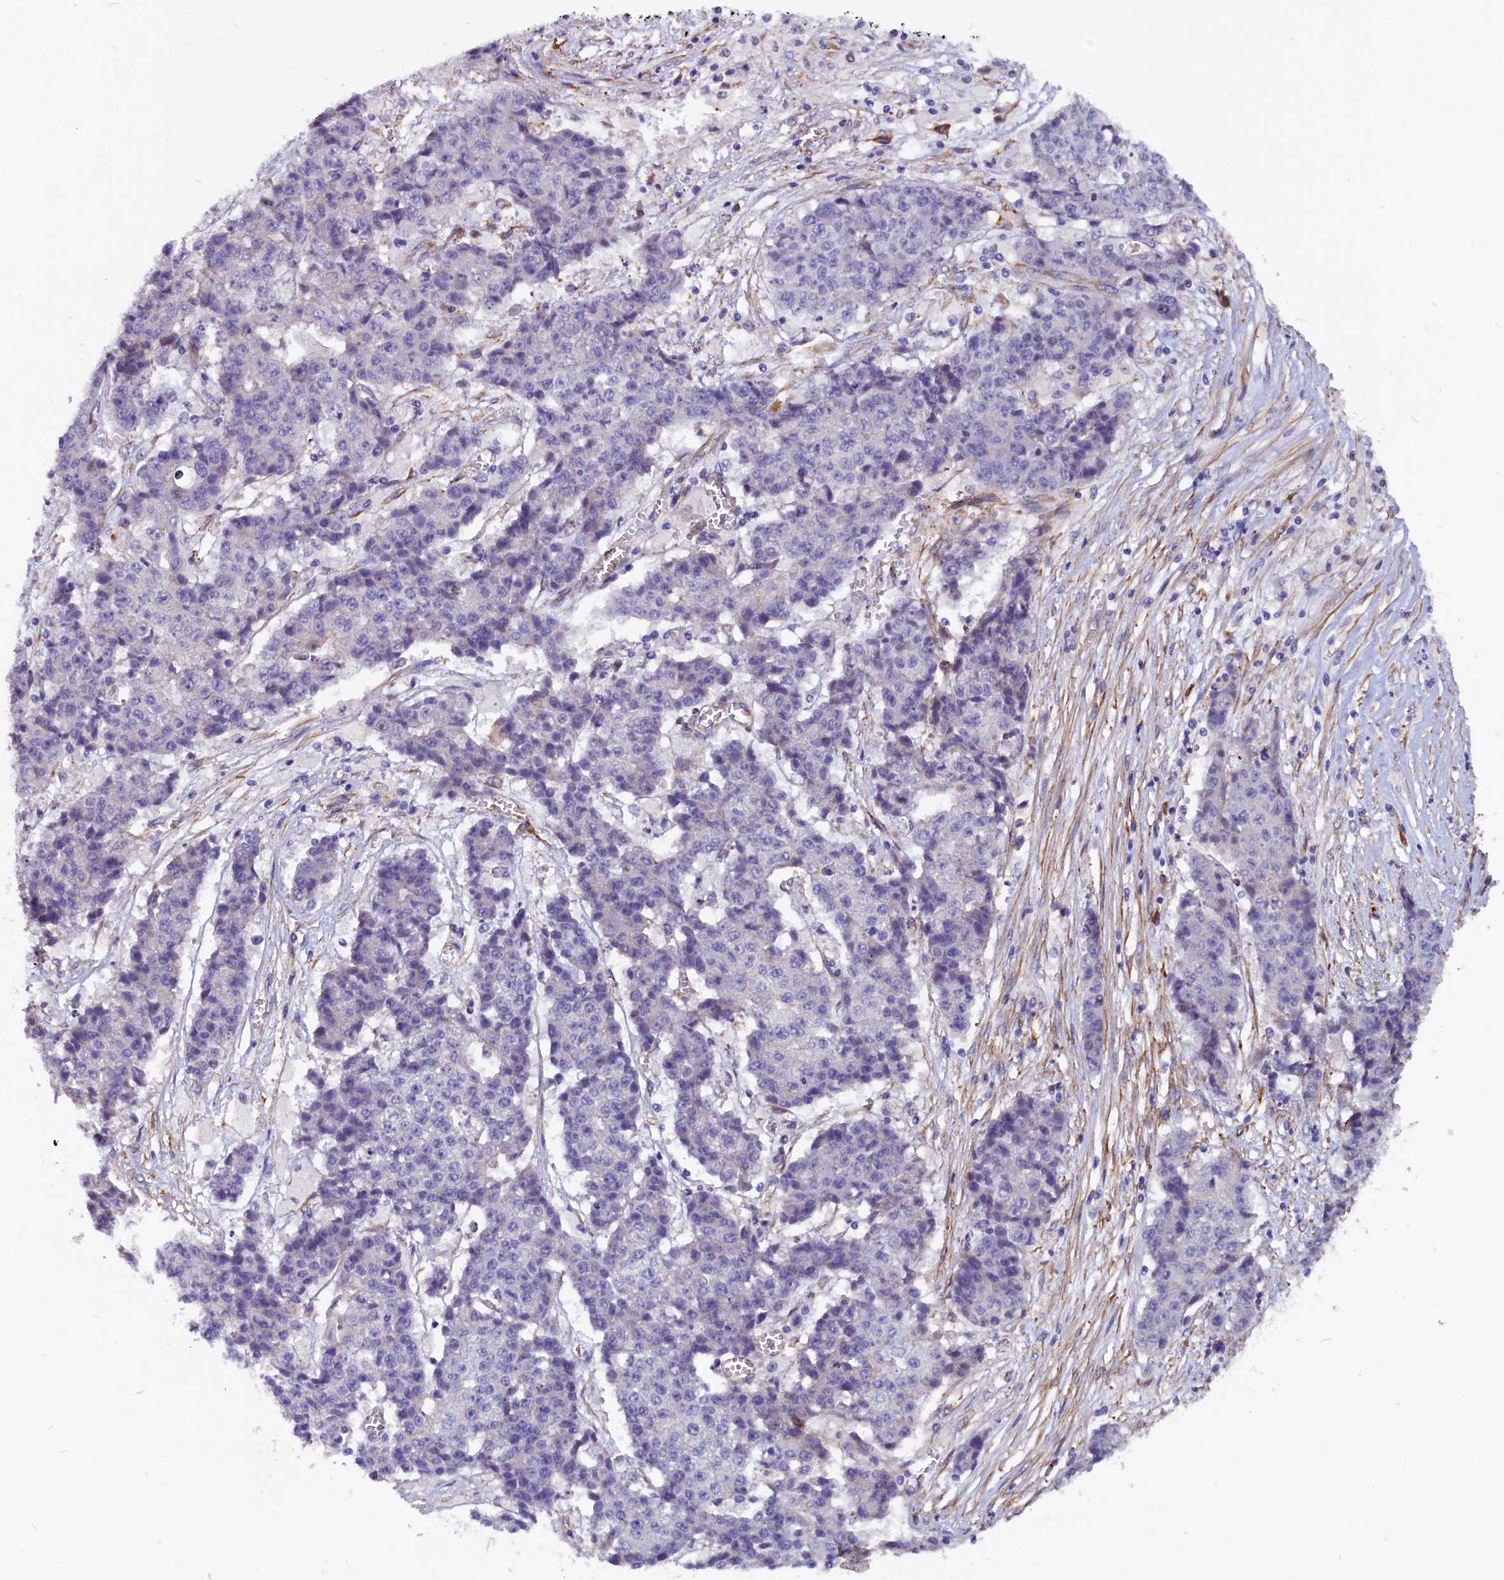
{"staining": {"intensity": "negative", "quantity": "none", "location": "none"}, "tissue": "ovarian cancer", "cell_type": "Tumor cells", "image_type": "cancer", "snomed": [{"axis": "morphology", "description": "Carcinoma, endometroid"}, {"axis": "topography", "description": "Ovary"}], "caption": "Immunohistochemistry (IHC) micrograph of ovarian endometroid carcinoma stained for a protein (brown), which shows no staining in tumor cells.", "gene": "ZNF749", "patient": {"sex": "female", "age": 42}}